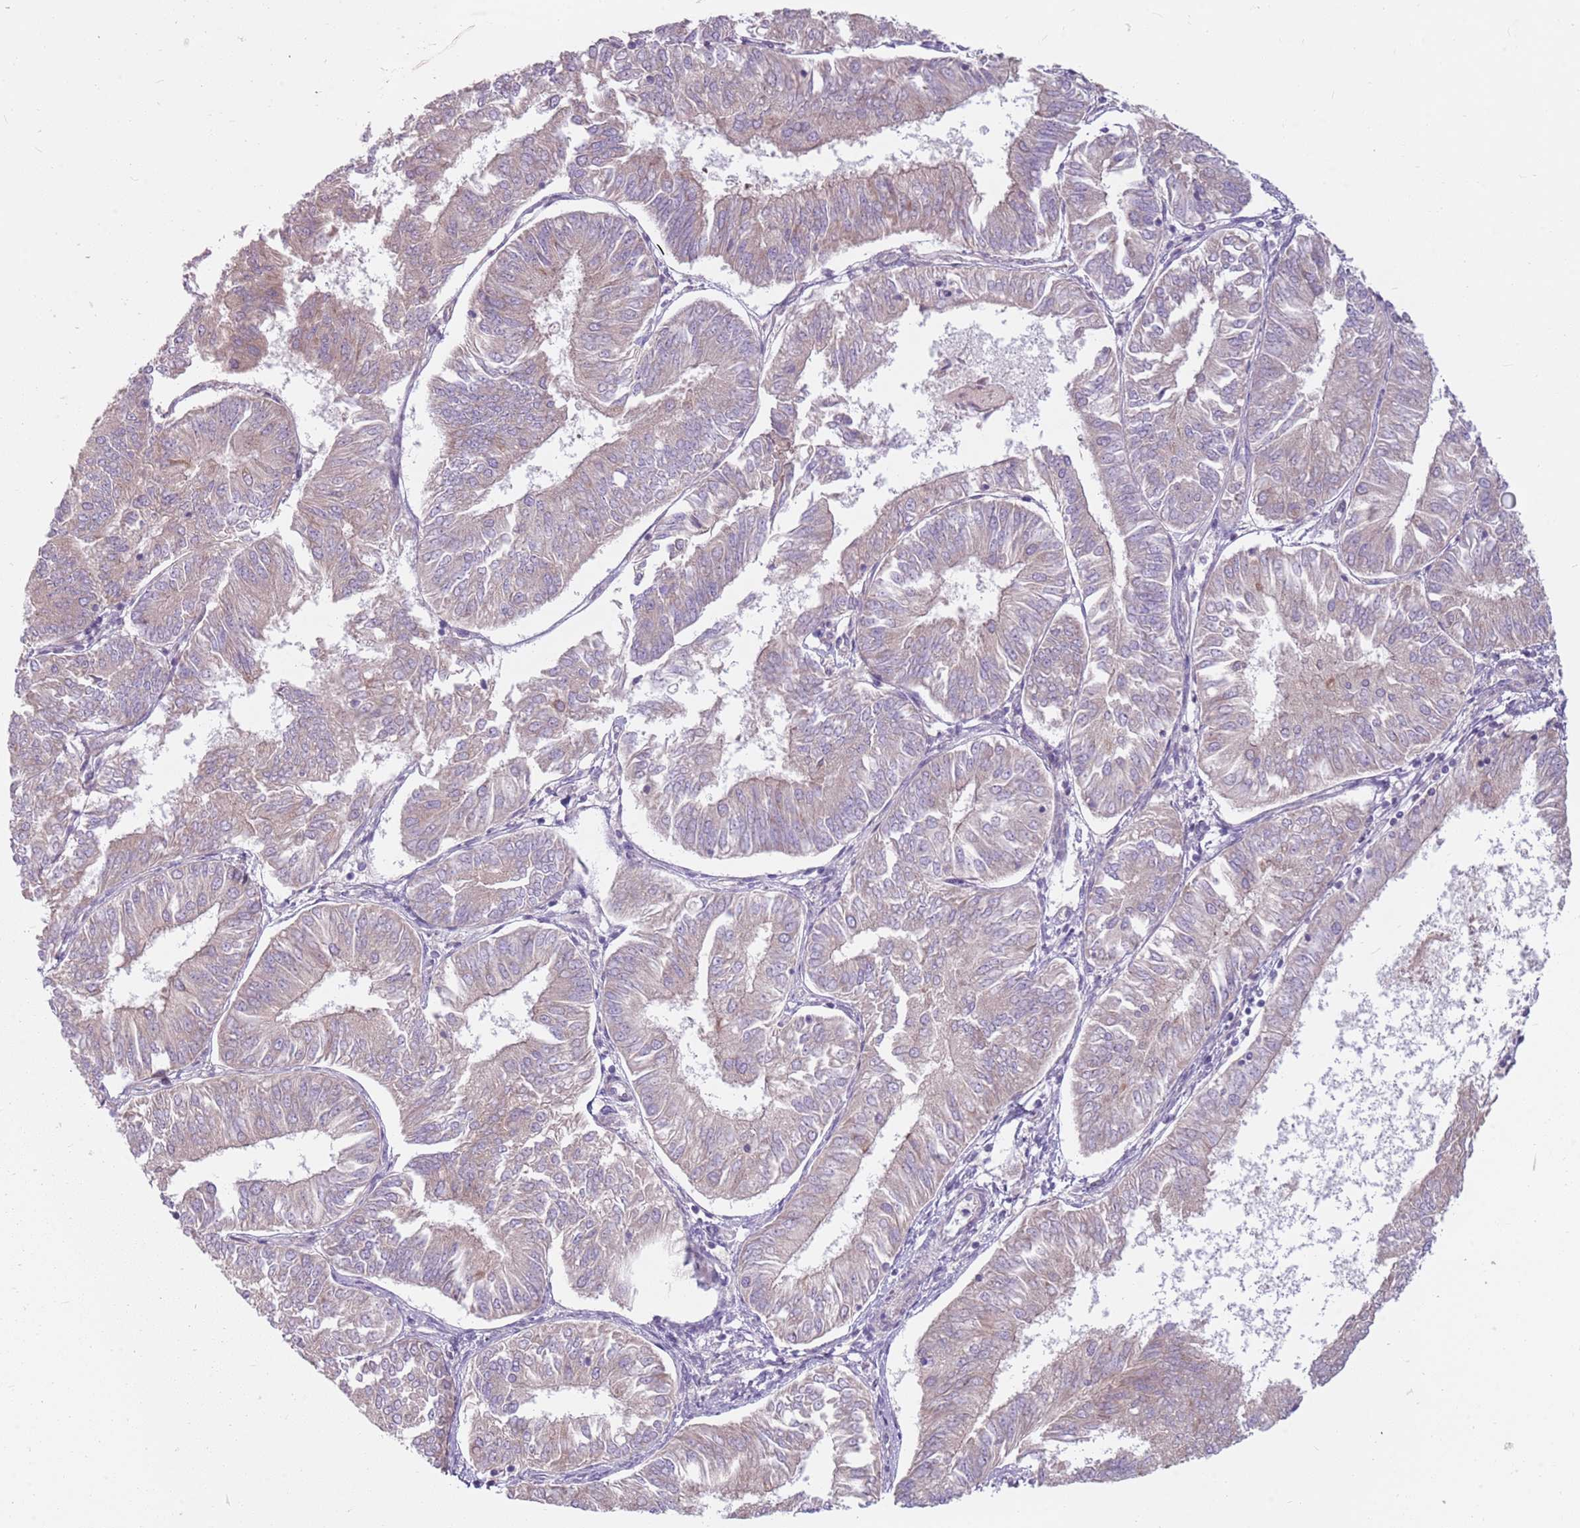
{"staining": {"intensity": "weak", "quantity": "<25%", "location": "cytoplasmic/membranous"}, "tissue": "endometrial cancer", "cell_type": "Tumor cells", "image_type": "cancer", "snomed": [{"axis": "morphology", "description": "Adenocarcinoma, NOS"}, {"axis": "topography", "description": "Endometrium"}], "caption": "Adenocarcinoma (endometrial) was stained to show a protein in brown. There is no significant expression in tumor cells.", "gene": "HSPA14", "patient": {"sex": "female", "age": 58}}